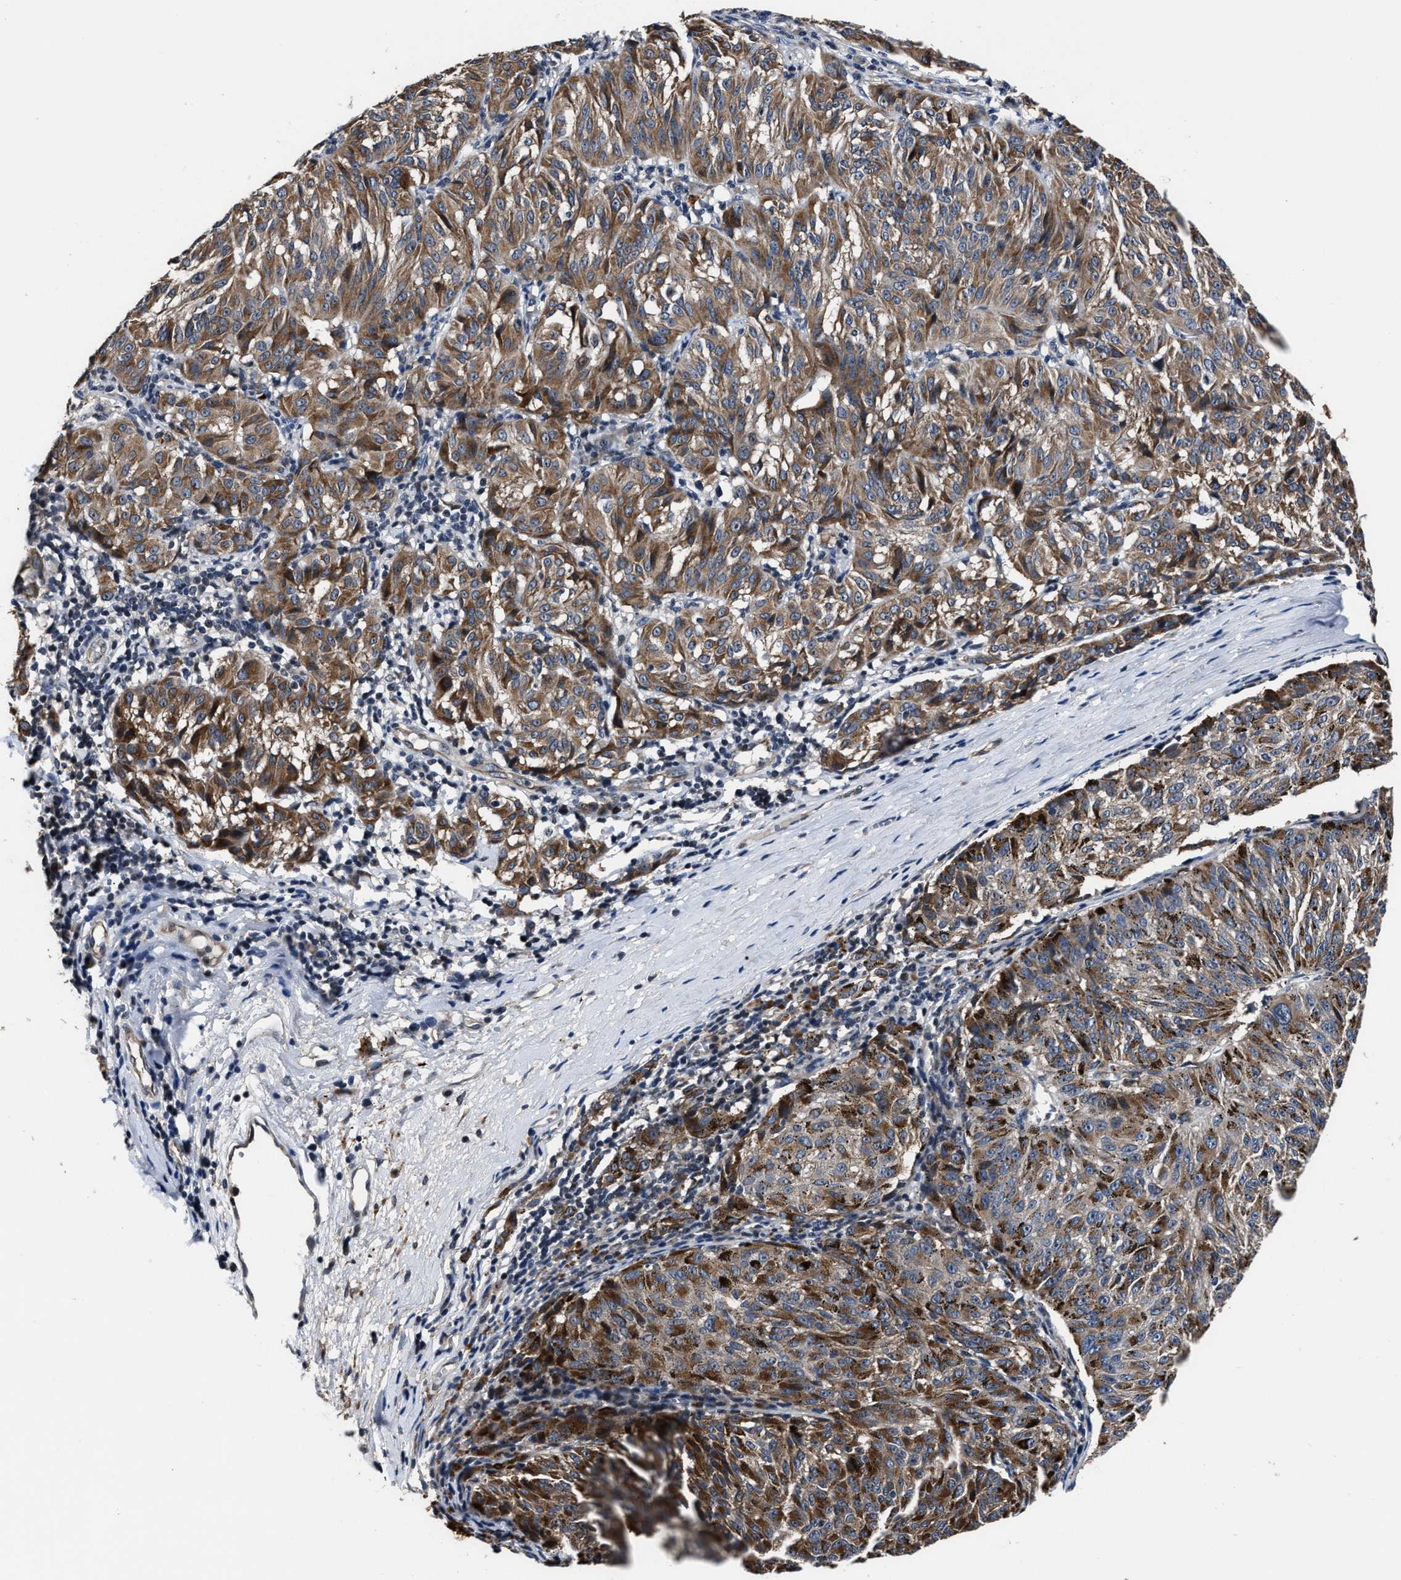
{"staining": {"intensity": "moderate", "quantity": ">75%", "location": "cytoplasmic/membranous"}, "tissue": "melanoma", "cell_type": "Tumor cells", "image_type": "cancer", "snomed": [{"axis": "morphology", "description": "Malignant melanoma, NOS"}, {"axis": "topography", "description": "Skin"}], "caption": "Human melanoma stained for a protein (brown) demonstrates moderate cytoplasmic/membranous positive staining in about >75% of tumor cells.", "gene": "RSBN1L", "patient": {"sex": "female", "age": 72}}